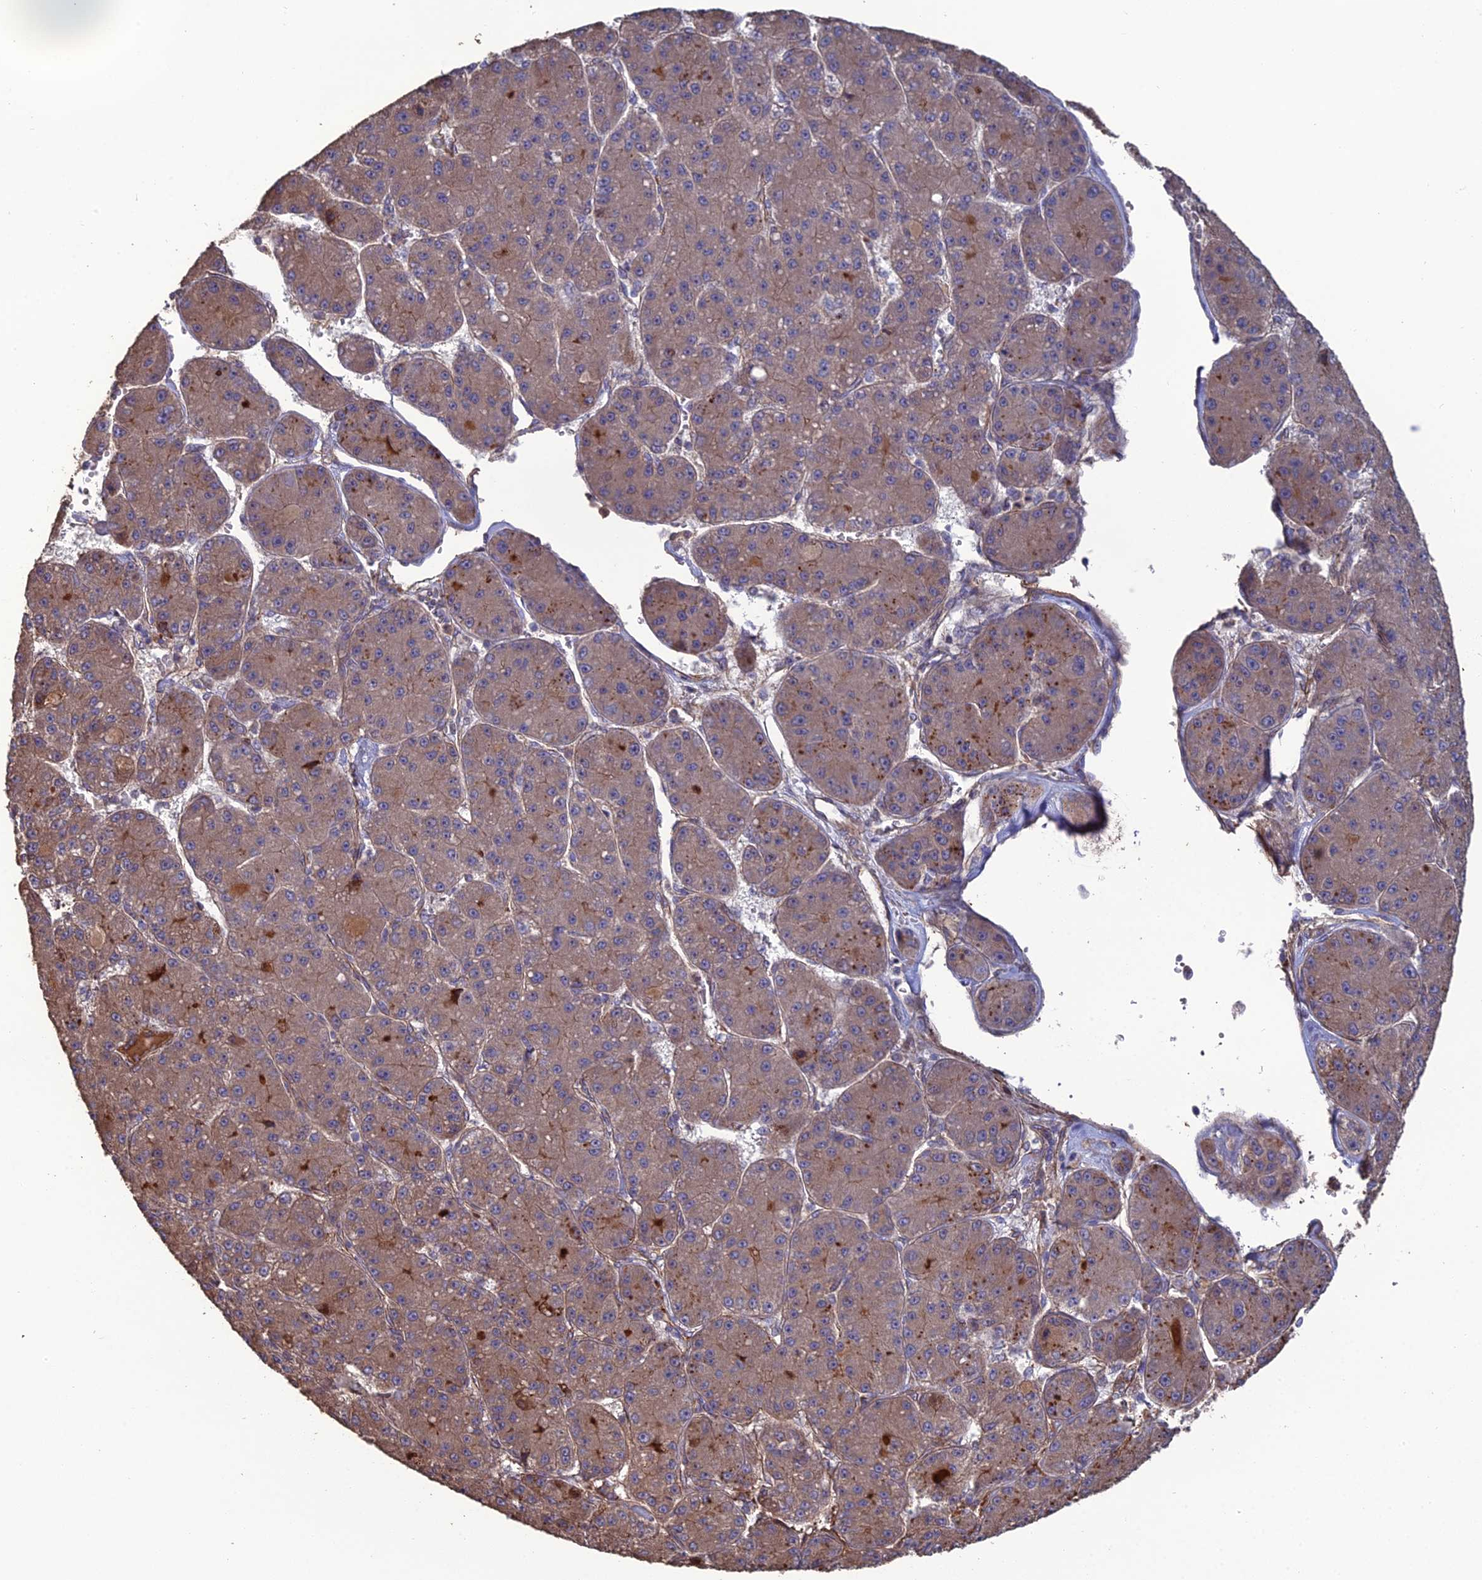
{"staining": {"intensity": "weak", "quantity": ">75%", "location": "cytoplasmic/membranous"}, "tissue": "liver cancer", "cell_type": "Tumor cells", "image_type": "cancer", "snomed": [{"axis": "morphology", "description": "Carcinoma, Hepatocellular, NOS"}, {"axis": "topography", "description": "Liver"}], "caption": "Protein staining of hepatocellular carcinoma (liver) tissue demonstrates weak cytoplasmic/membranous positivity in approximately >75% of tumor cells.", "gene": "ATP6V0A2", "patient": {"sex": "male", "age": 67}}